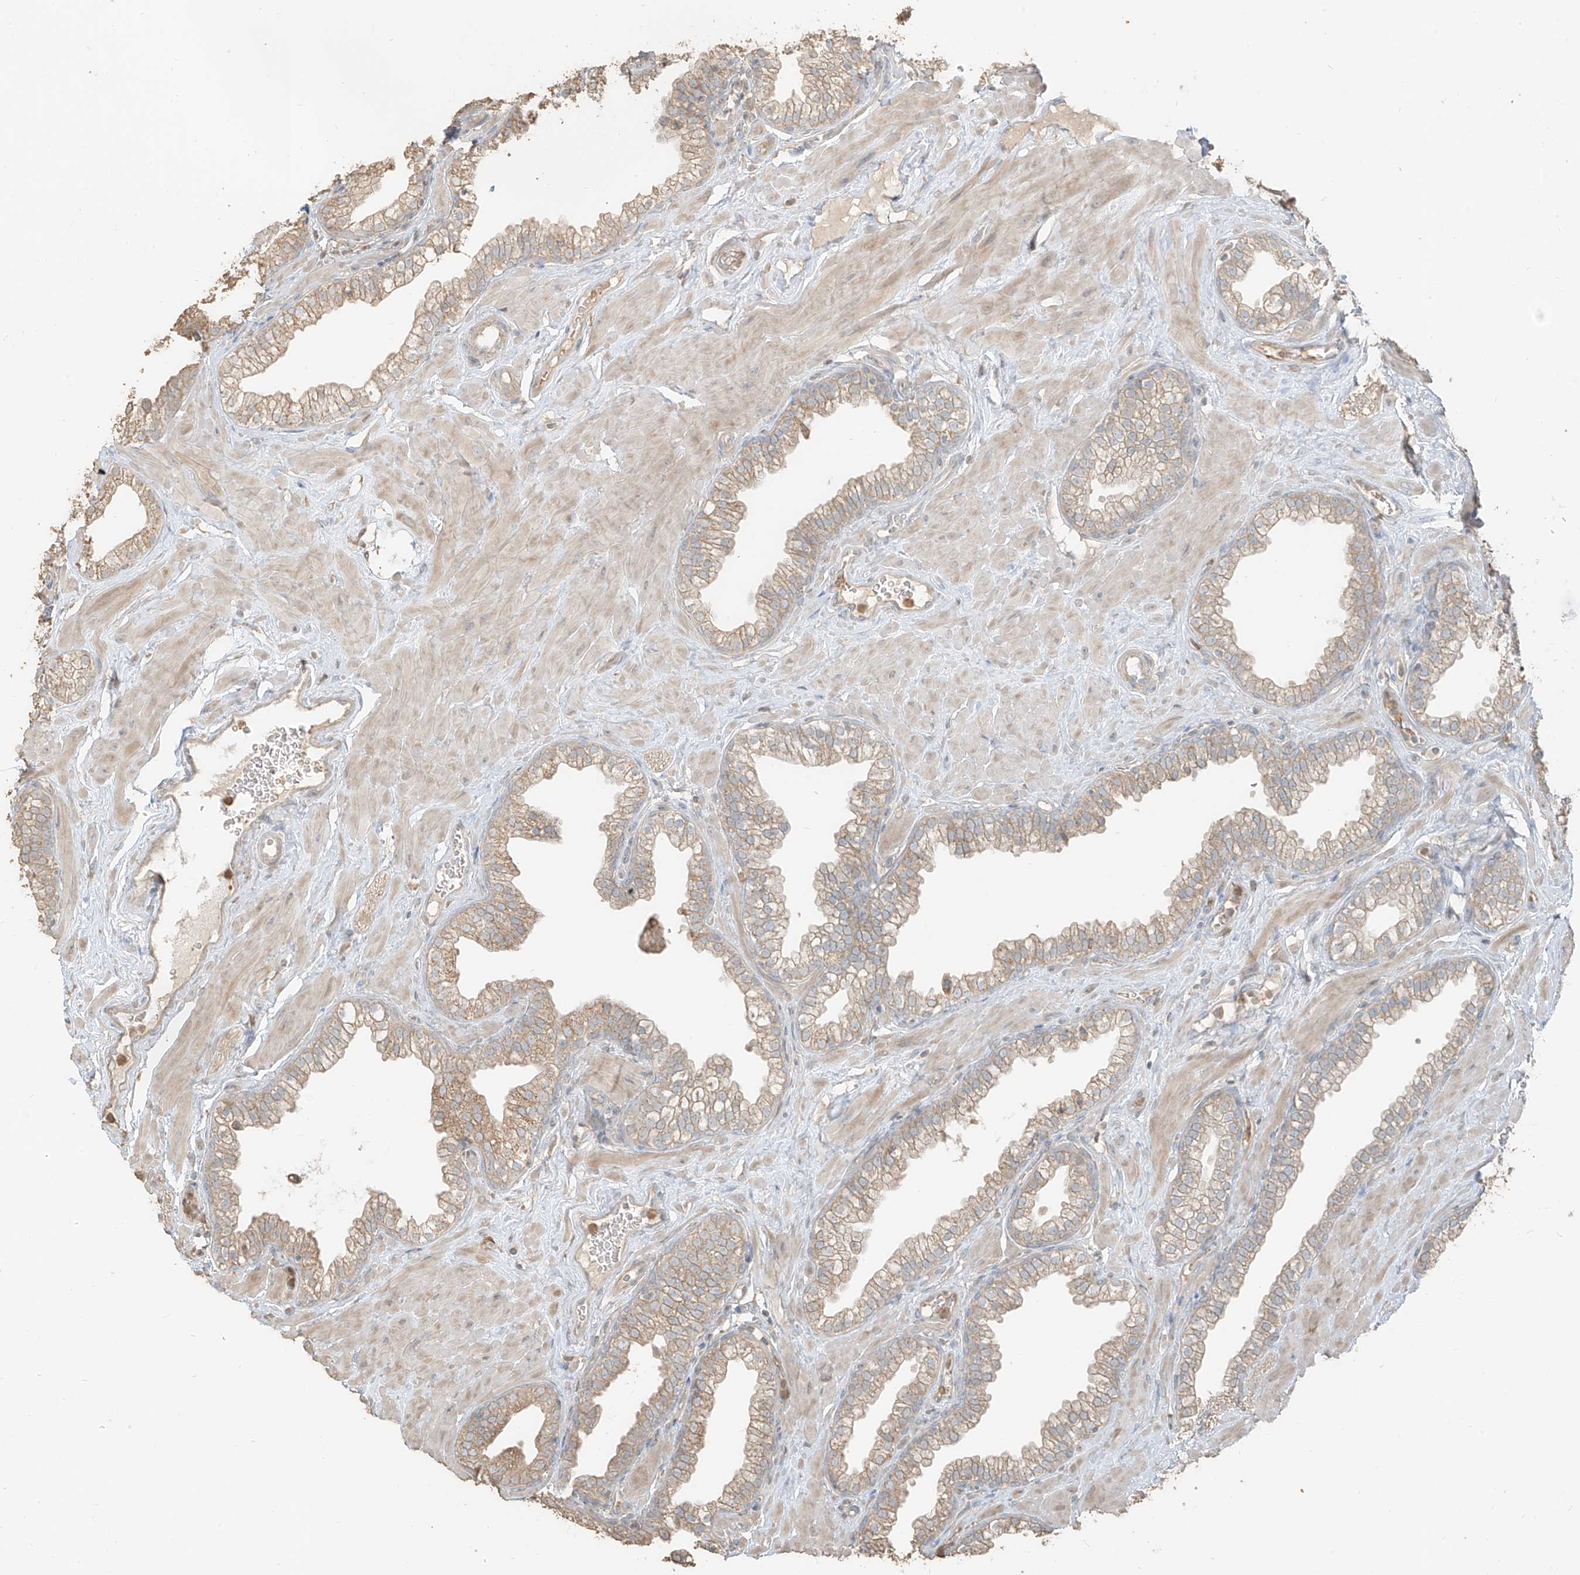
{"staining": {"intensity": "weak", "quantity": "25%-75%", "location": "cytoplasmic/membranous"}, "tissue": "prostate", "cell_type": "Glandular cells", "image_type": "normal", "snomed": [{"axis": "morphology", "description": "Normal tissue, NOS"}, {"axis": "morphology", "description": "Urothelial carcinoma, Low grade"}, {"axis": "topography", "description": "Urinary bladder"}, {"axis": "topography", "description": "Prostate"}], "caption": "Immunohistochemical staining of unremarkable human prostate demonstrates weak cytoplasmic/membranous protein positivity in about 25%-75% of glandular cells.", "gene": "RFTN2", "patient": {"sex": "male", "age": 60}}